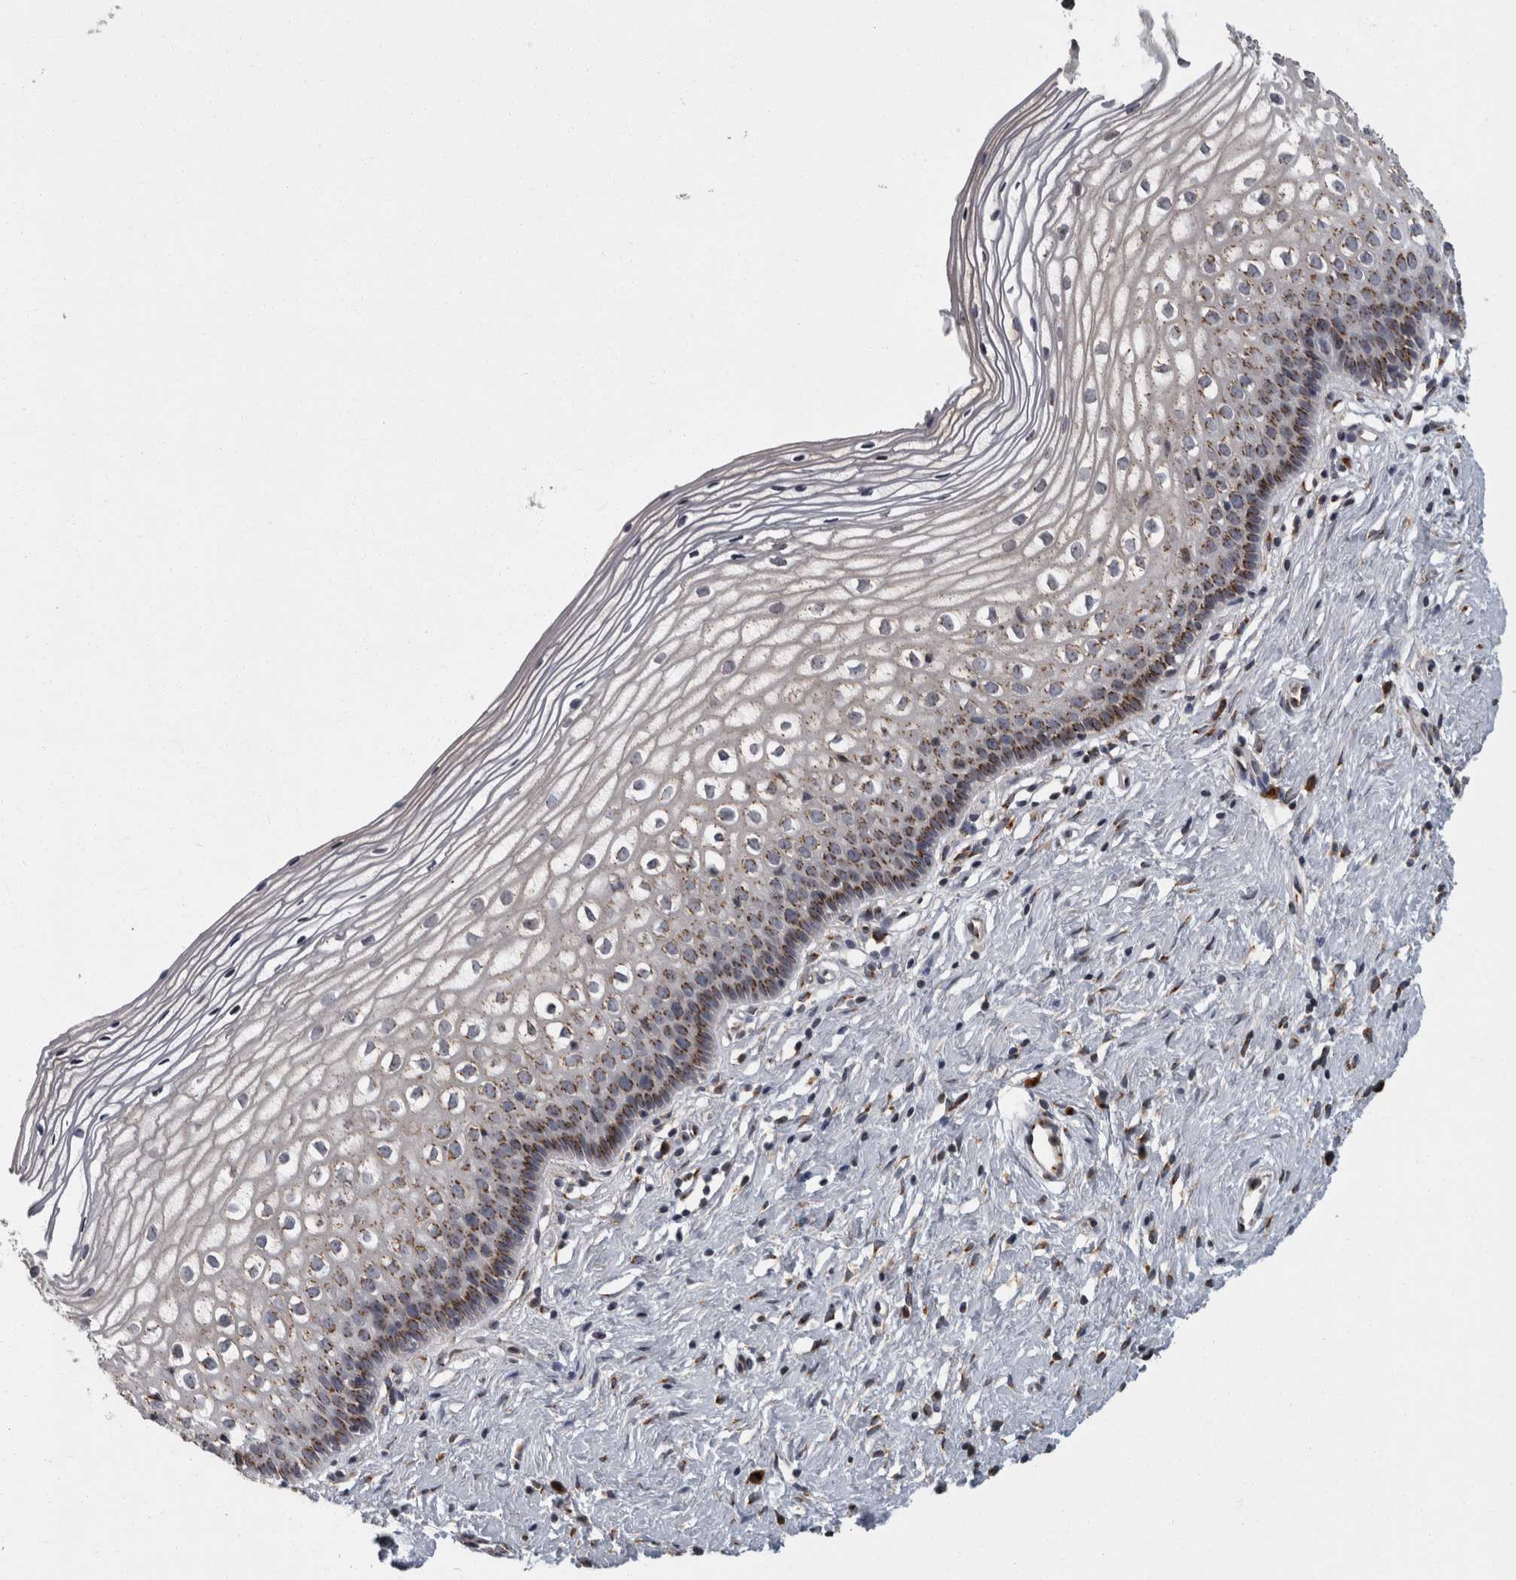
{"staining": {"intensity": "moderate", "quantity": ">75%", "location": "cytoplasmic/membranous"}, "tissue": "cervix", "cell_type": "Glandular cells", "image_type": "normal", "snomed": [{"axis": "morphology", "description": "Normal tissue, NOS"}, {"axis": "topography", "description": "Cervix"}], "caption": "The immunohistochemical stain highlights moderate cytoplasmic/membranous expression in glandular cells of normal cervix. The staining is performed using DAB brown chromogen to label protein expression. The nuclei are counter-stained blue using hematoxylin.", "gene": "LMAN2L", "patient": {"sex": "female", "age": 27}}